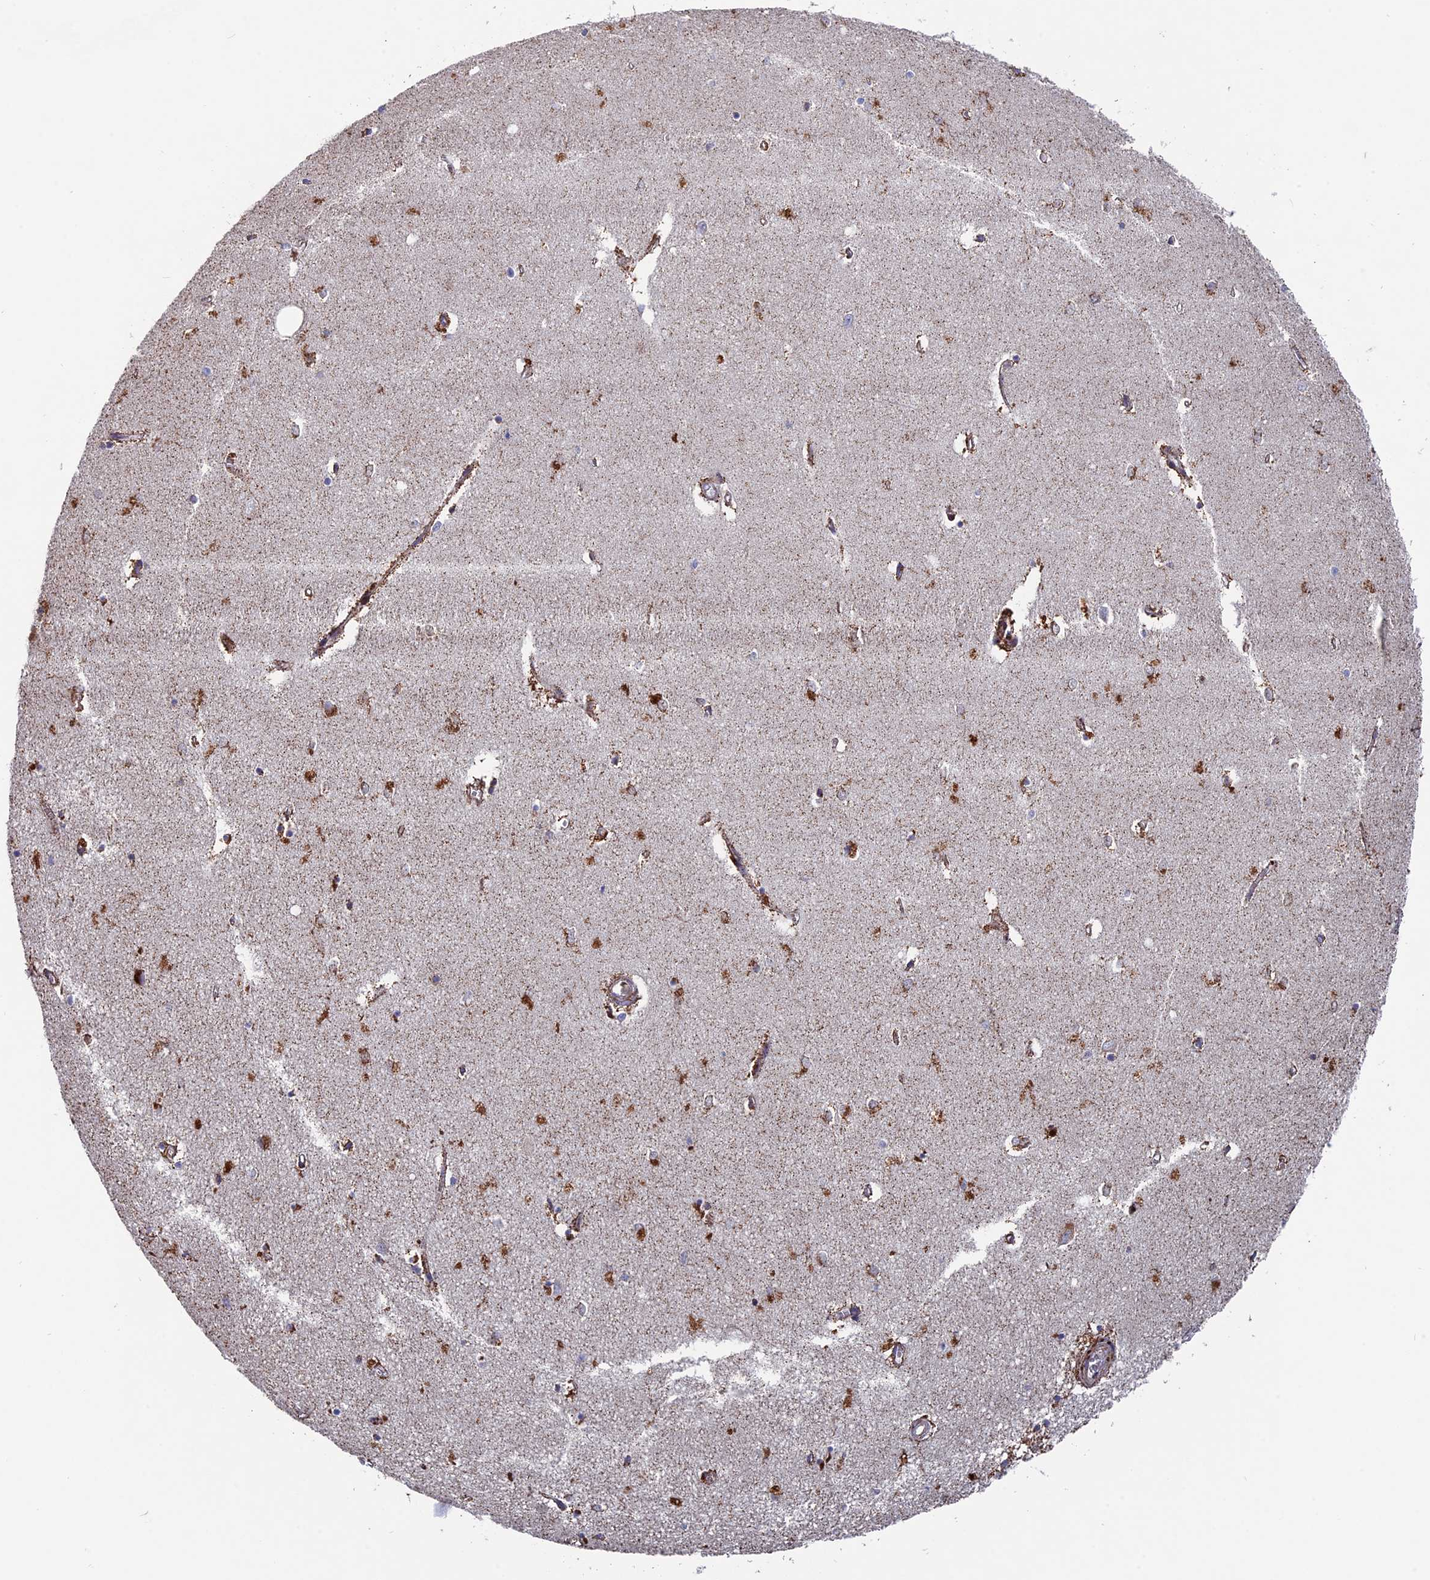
{"staining": {"intensity": "strong", "quantity": "25%-75%", "location": "cytoplasmic/membranous"}, "tissue": "hippocampus", "cell_type": "Glial cells", "image_type": "normal", "snomed": [{"axis": "morphology", "description": "Normal tissue, NOS"}, {"axis": "topography", "description": "Hippocampus"}], "caption": "High-magnification brightfield microscopy of benign hippocampus stained with DAB (brown) and counterstained with hematoxylin (blue). glial cells exhibit strong cytoplasmic/membranous staining is appreciated in about25%-75% of cells.", "gene": "TGFA", "patient": {"sex": "female", "age": 64}}